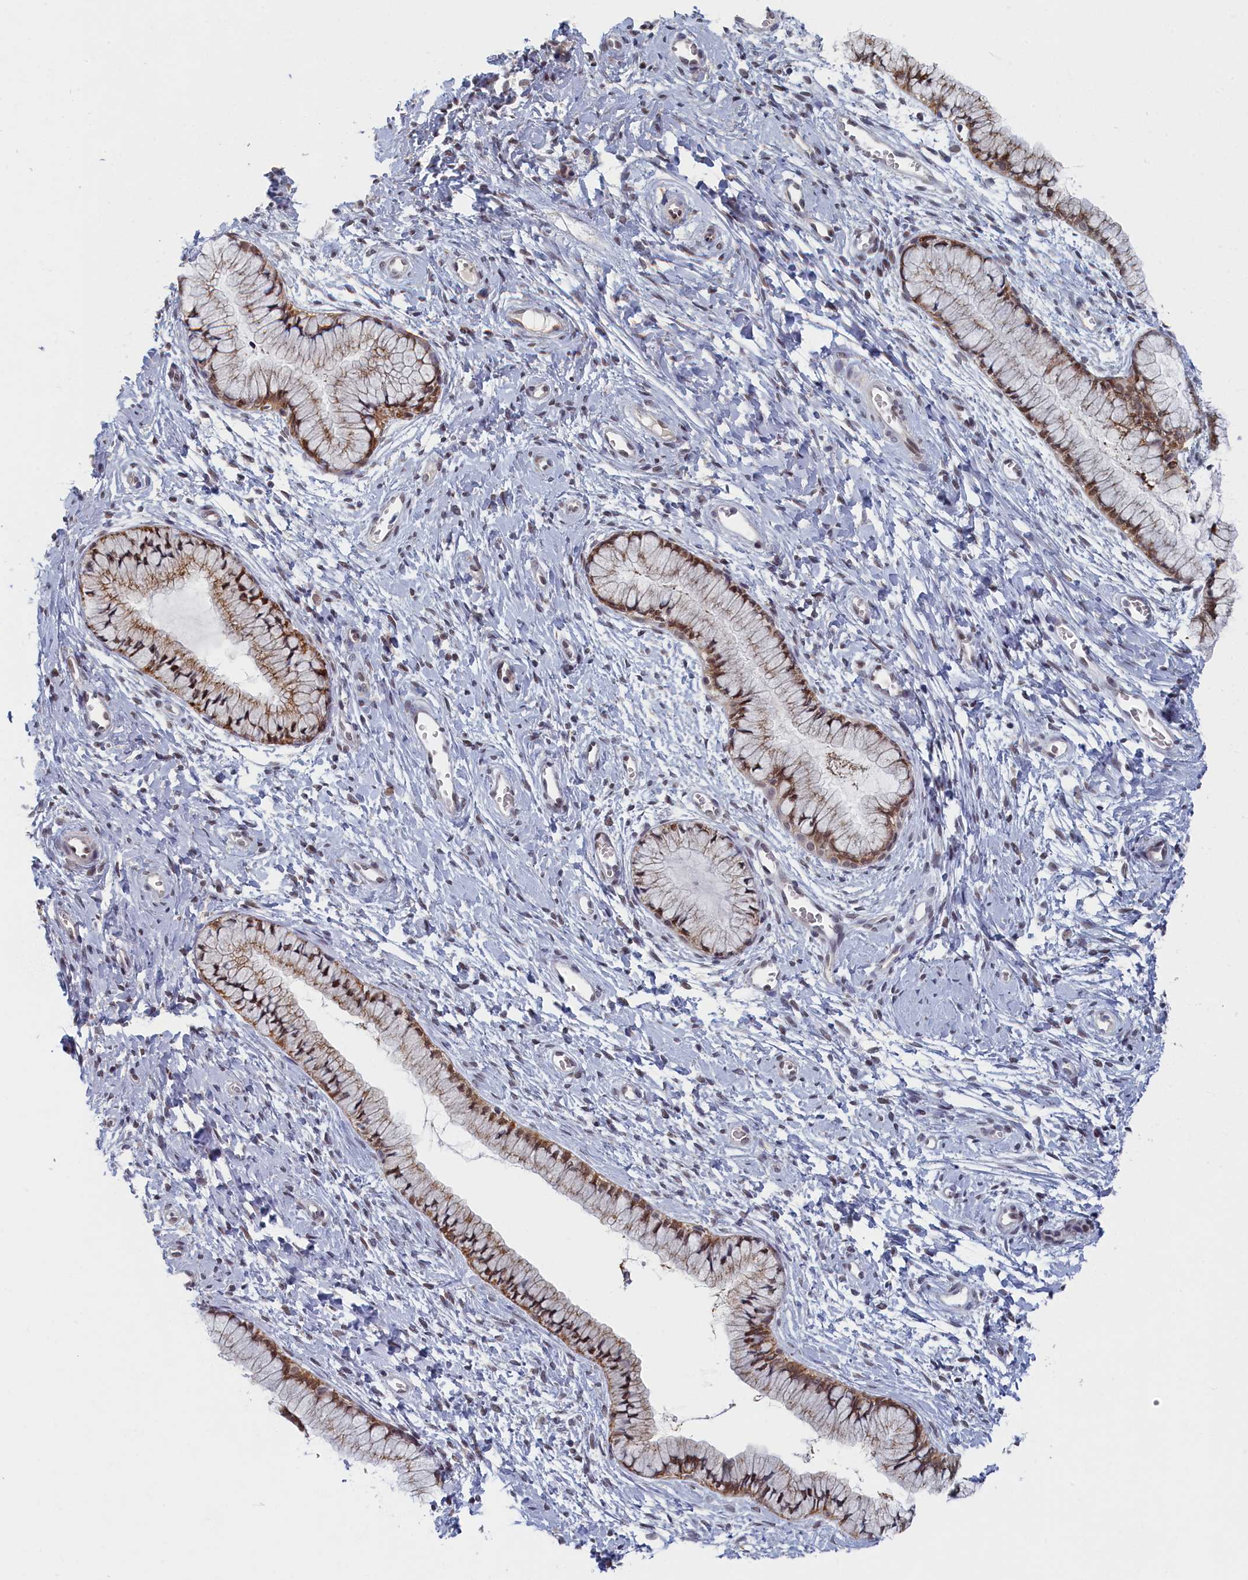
{"staining": {"intensity": "moderate", "quantity": ">75%", "location": "cytoplasmic/membranous,nuclear"}, "tissue": "cervix", "cell_type": "Glandular cells", "image_type": "normal", "snomed": [{"axis": "morphology", "description": "Normal tissue, NOS"}, {"axis": "topography", "description": "Cervix"}], "caption": "IHC micrograph of benign cervix stained for a protein (brown), which displays medium levels of moderate cytoplasmic/membranous,nuclear staining in approximately >75% of glandular cells.", "gene": "DNAJC17", "patient": {"sex": "female", "age": 42}}